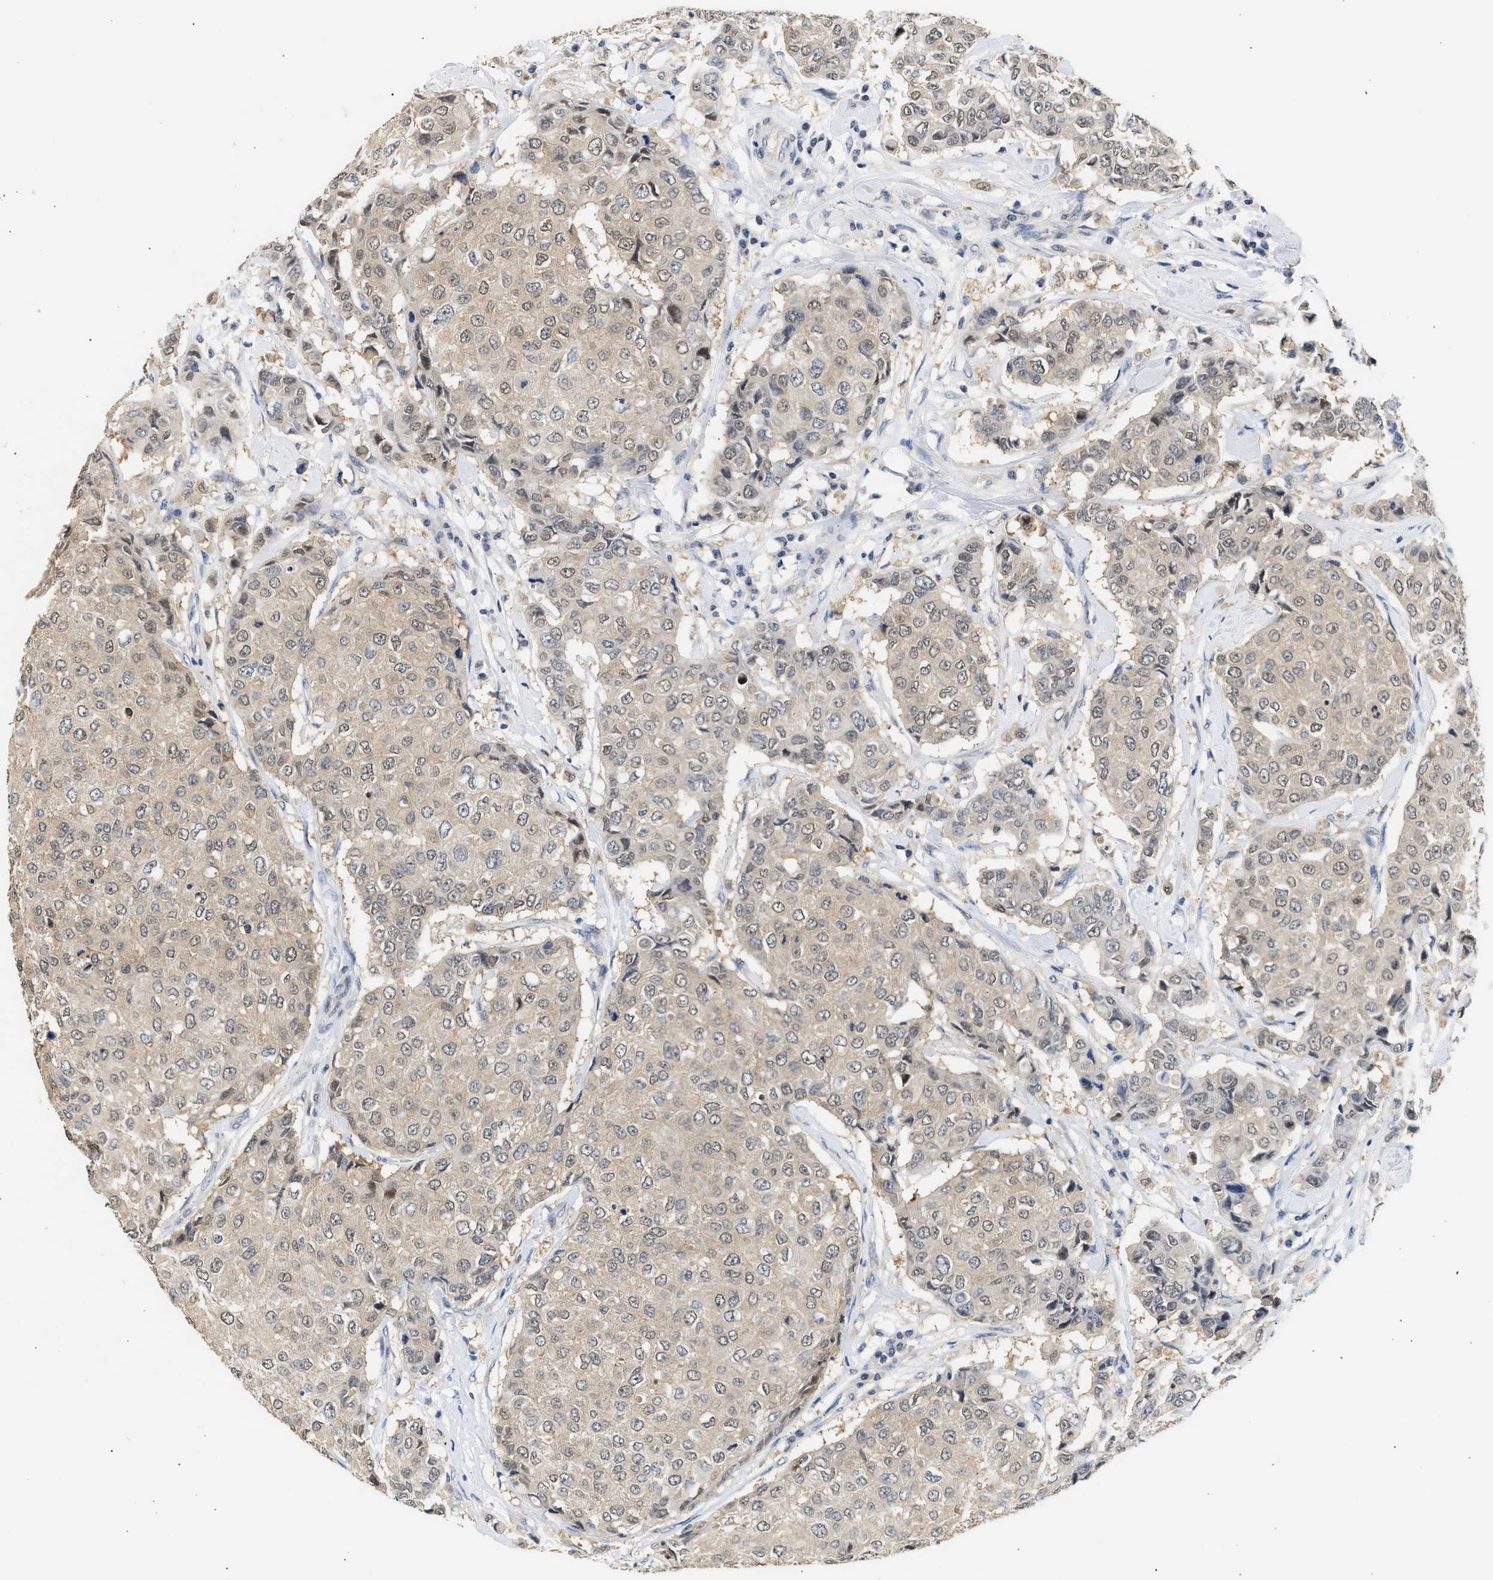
{"staining": {"intensity": "weak", "quantity": "25%-75%", "location": "cytoplasmic/membranous,nuclear"}, "tissue": "breast cancer", "cell_type": "Tumor cells", "image_type": "cancer", "snomed": [{"axis": "morphology", "description": "Duct carcinoma"}, {"axis": "topography", "description": "Breast"}], "caption": "An immunohistochemistry histopathology image of neoplastic tissue is shown. Protein staining in brown highlights weak cytoplasmic/membranous and nuclear positivity in breast cancer within tumor cells.", "gene": "PPM1L", "patient": {"sex": "female", "age": 27}}